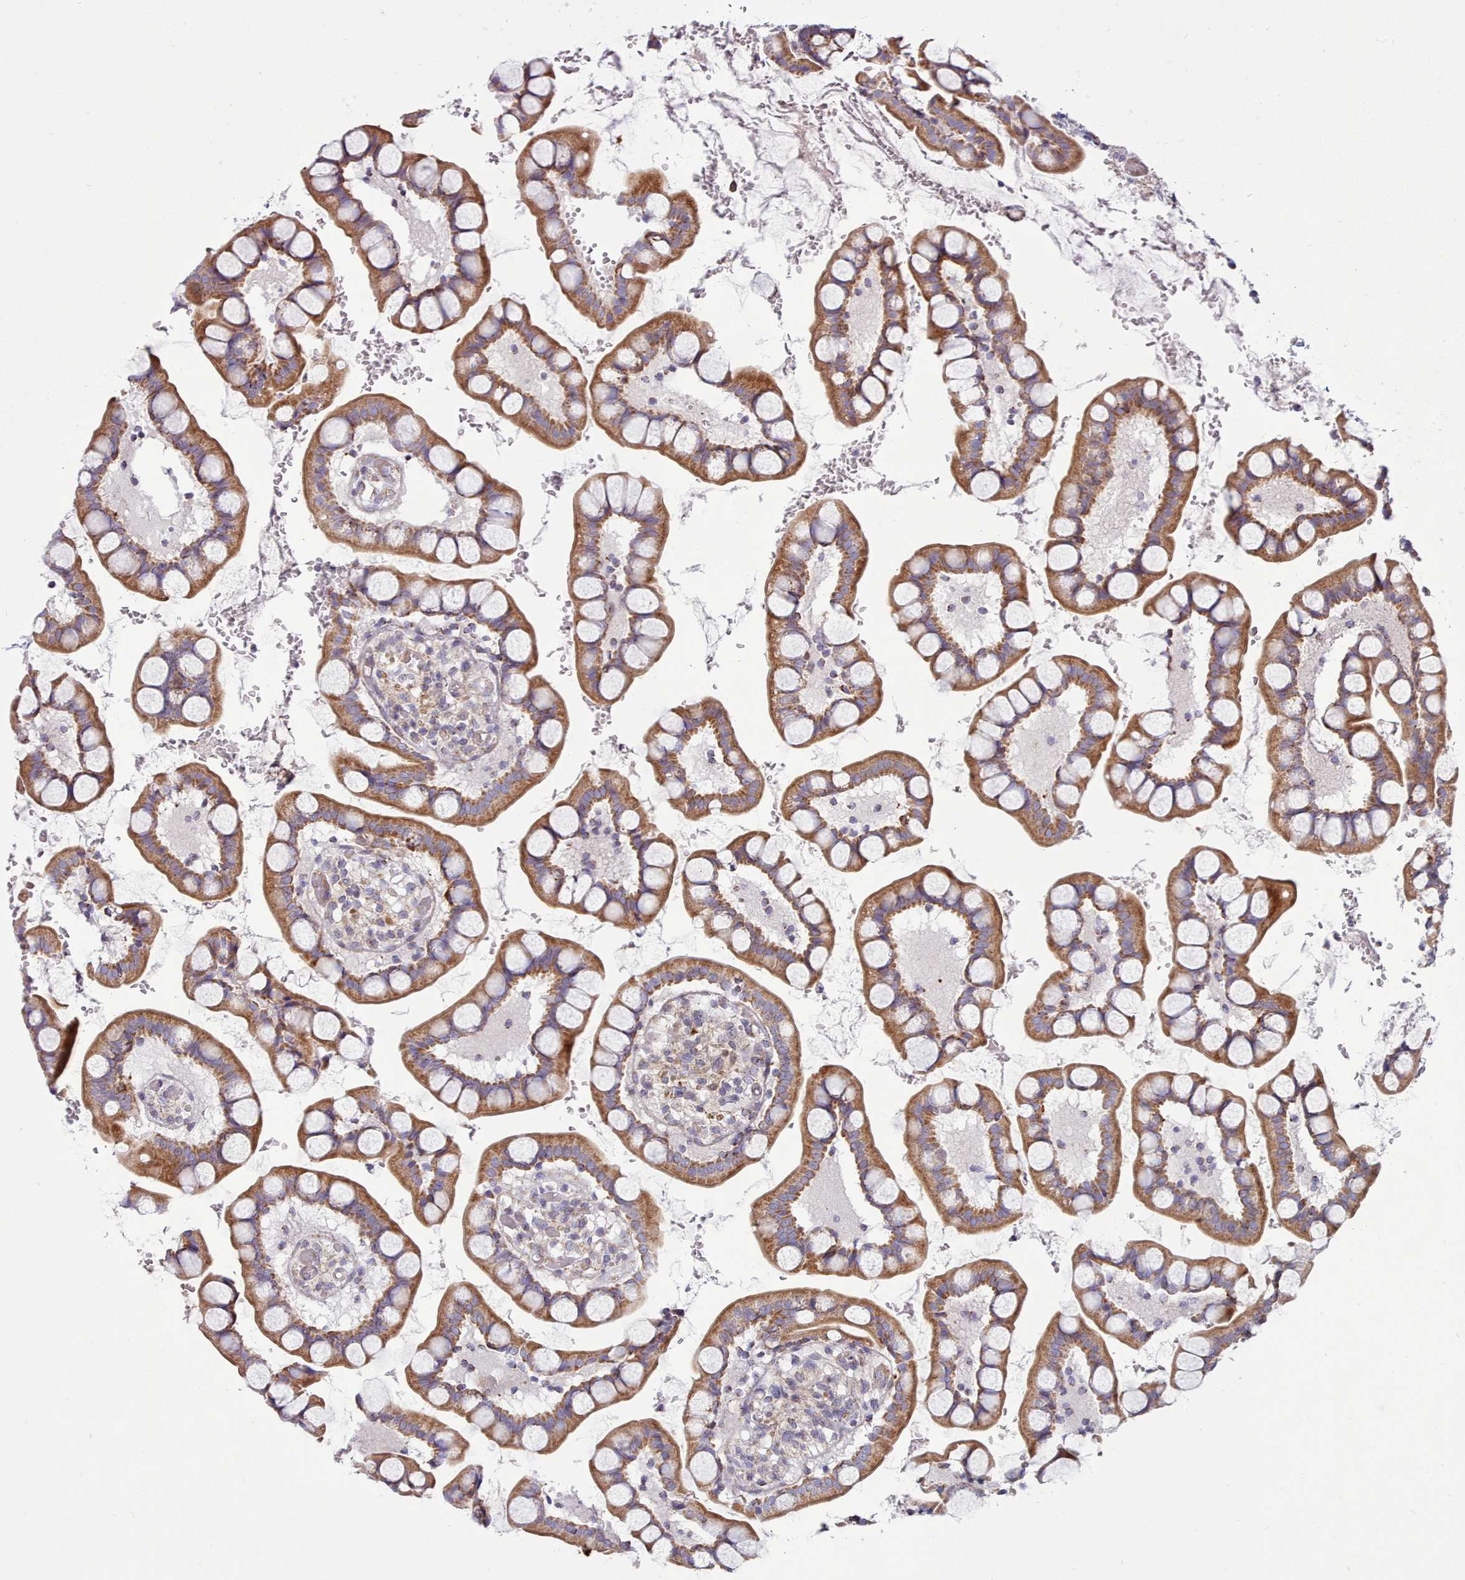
{"staining": {"intensity": "moderate", "quantity": ">75%", "location": "cytoplasmic/membranous"}, "tissue": "small intestine", "cell_type": "Glandular cells", "image_type": "normal", "snomed": [{"axis": "morphology", "description": "Normal tissue, NOS"}, {"axis": "topography", "description": "Small intestine"}], "caption": "An image of human small intestine stained for a protein shows moderate cytoplasmic/membranous brown staining in glandular cells. The staining is performed using DAB brown chromogen to label protein expression. The nuclei are counter-stained blue using hematoxylin.", "gene": "MRPL21", "patient": {"sex": "male", "age": 52}}